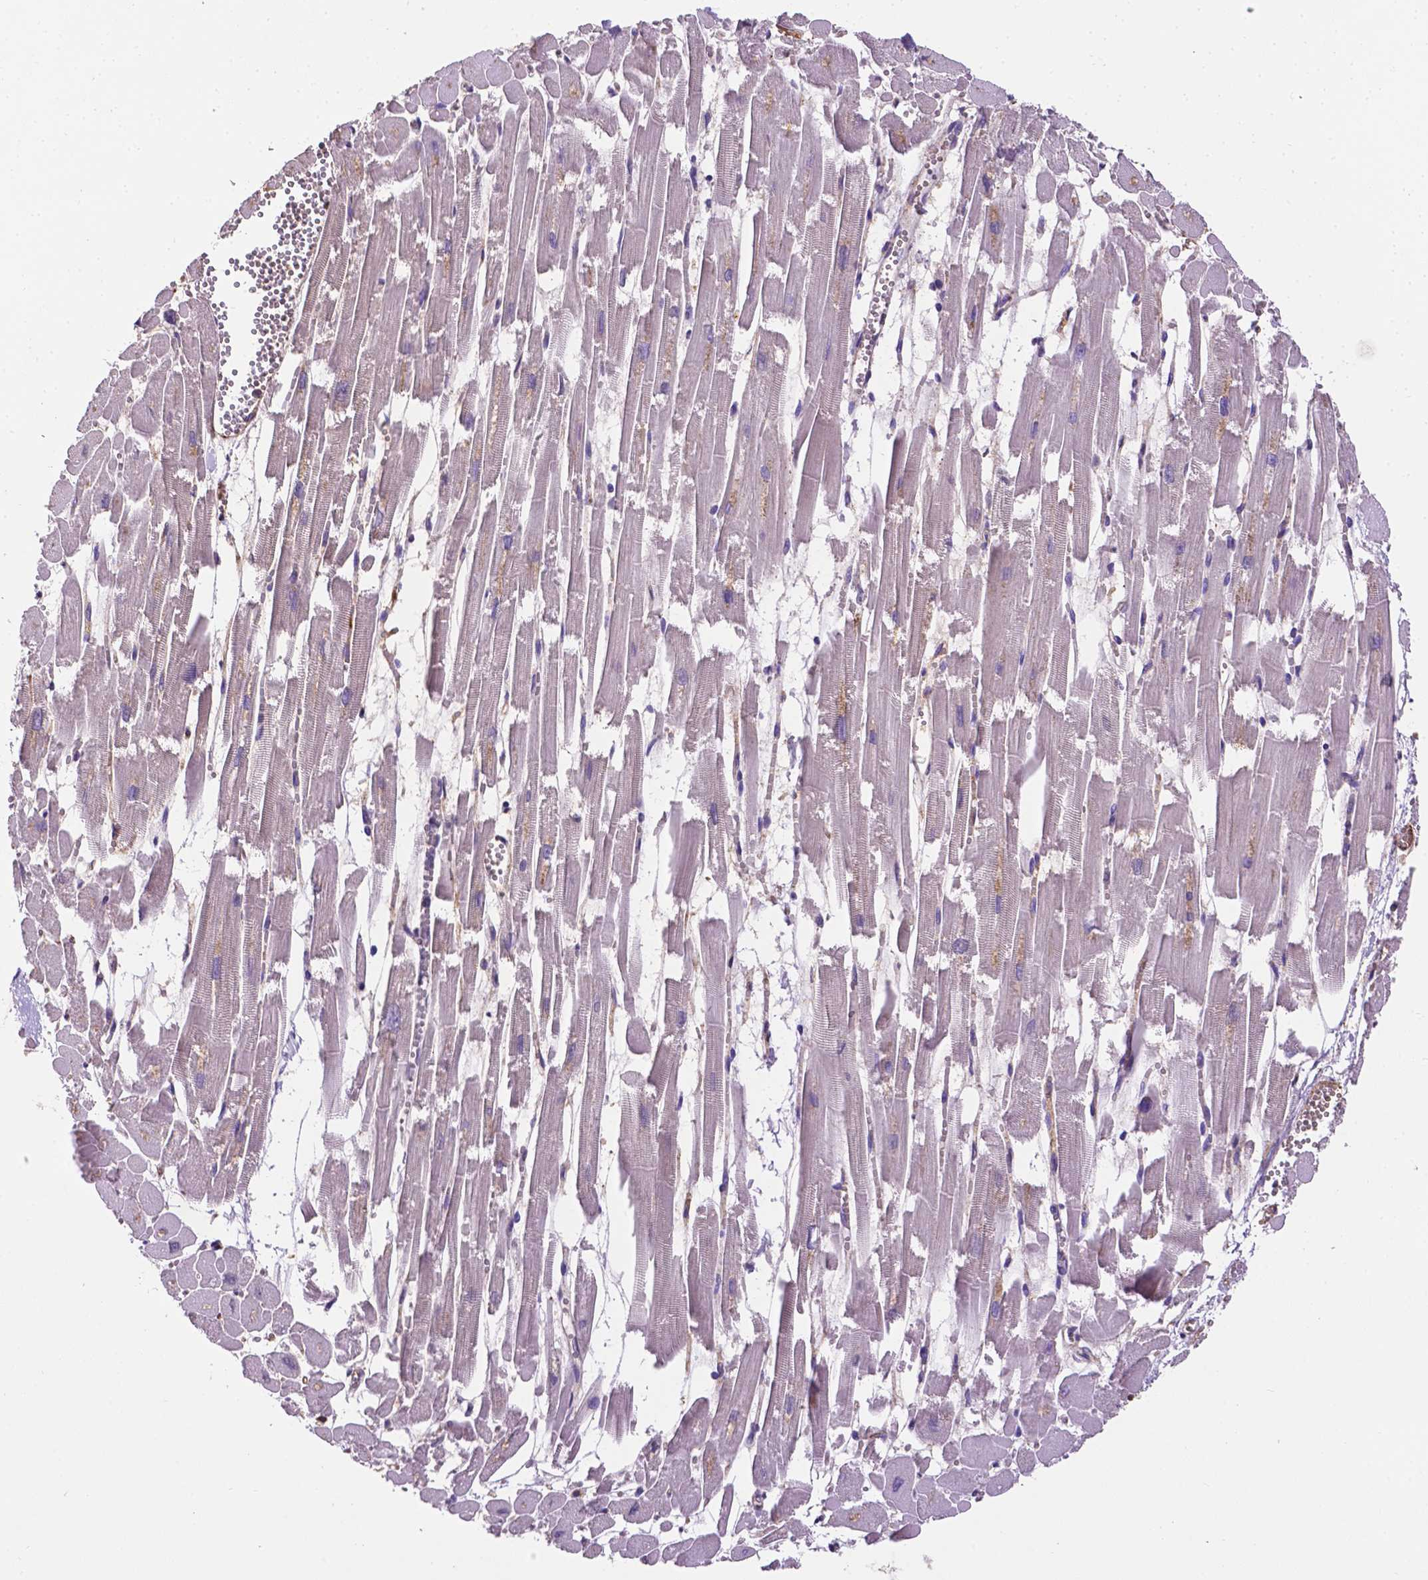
{"staining": {"intensity": "negative", "quantity": "none", "location": "none"}, "tissue": "heart muscle", "cell_type": "Cardiomyocytes", "image_type": "normal", "snomed": [{"axis": "morphology", "description": "Normal tissue, NOS"}, {"axis": "topography", "description": "Heart"}], "caption": "This micrograph is of normal heart muscle stained with immunohistochemistry to label a protein in brown with the nuclei are counter-stained blue. There is no positivity in cardiomyocytes.", "gene": "APOE", "patient": {"sex": "female", "age": 52}}